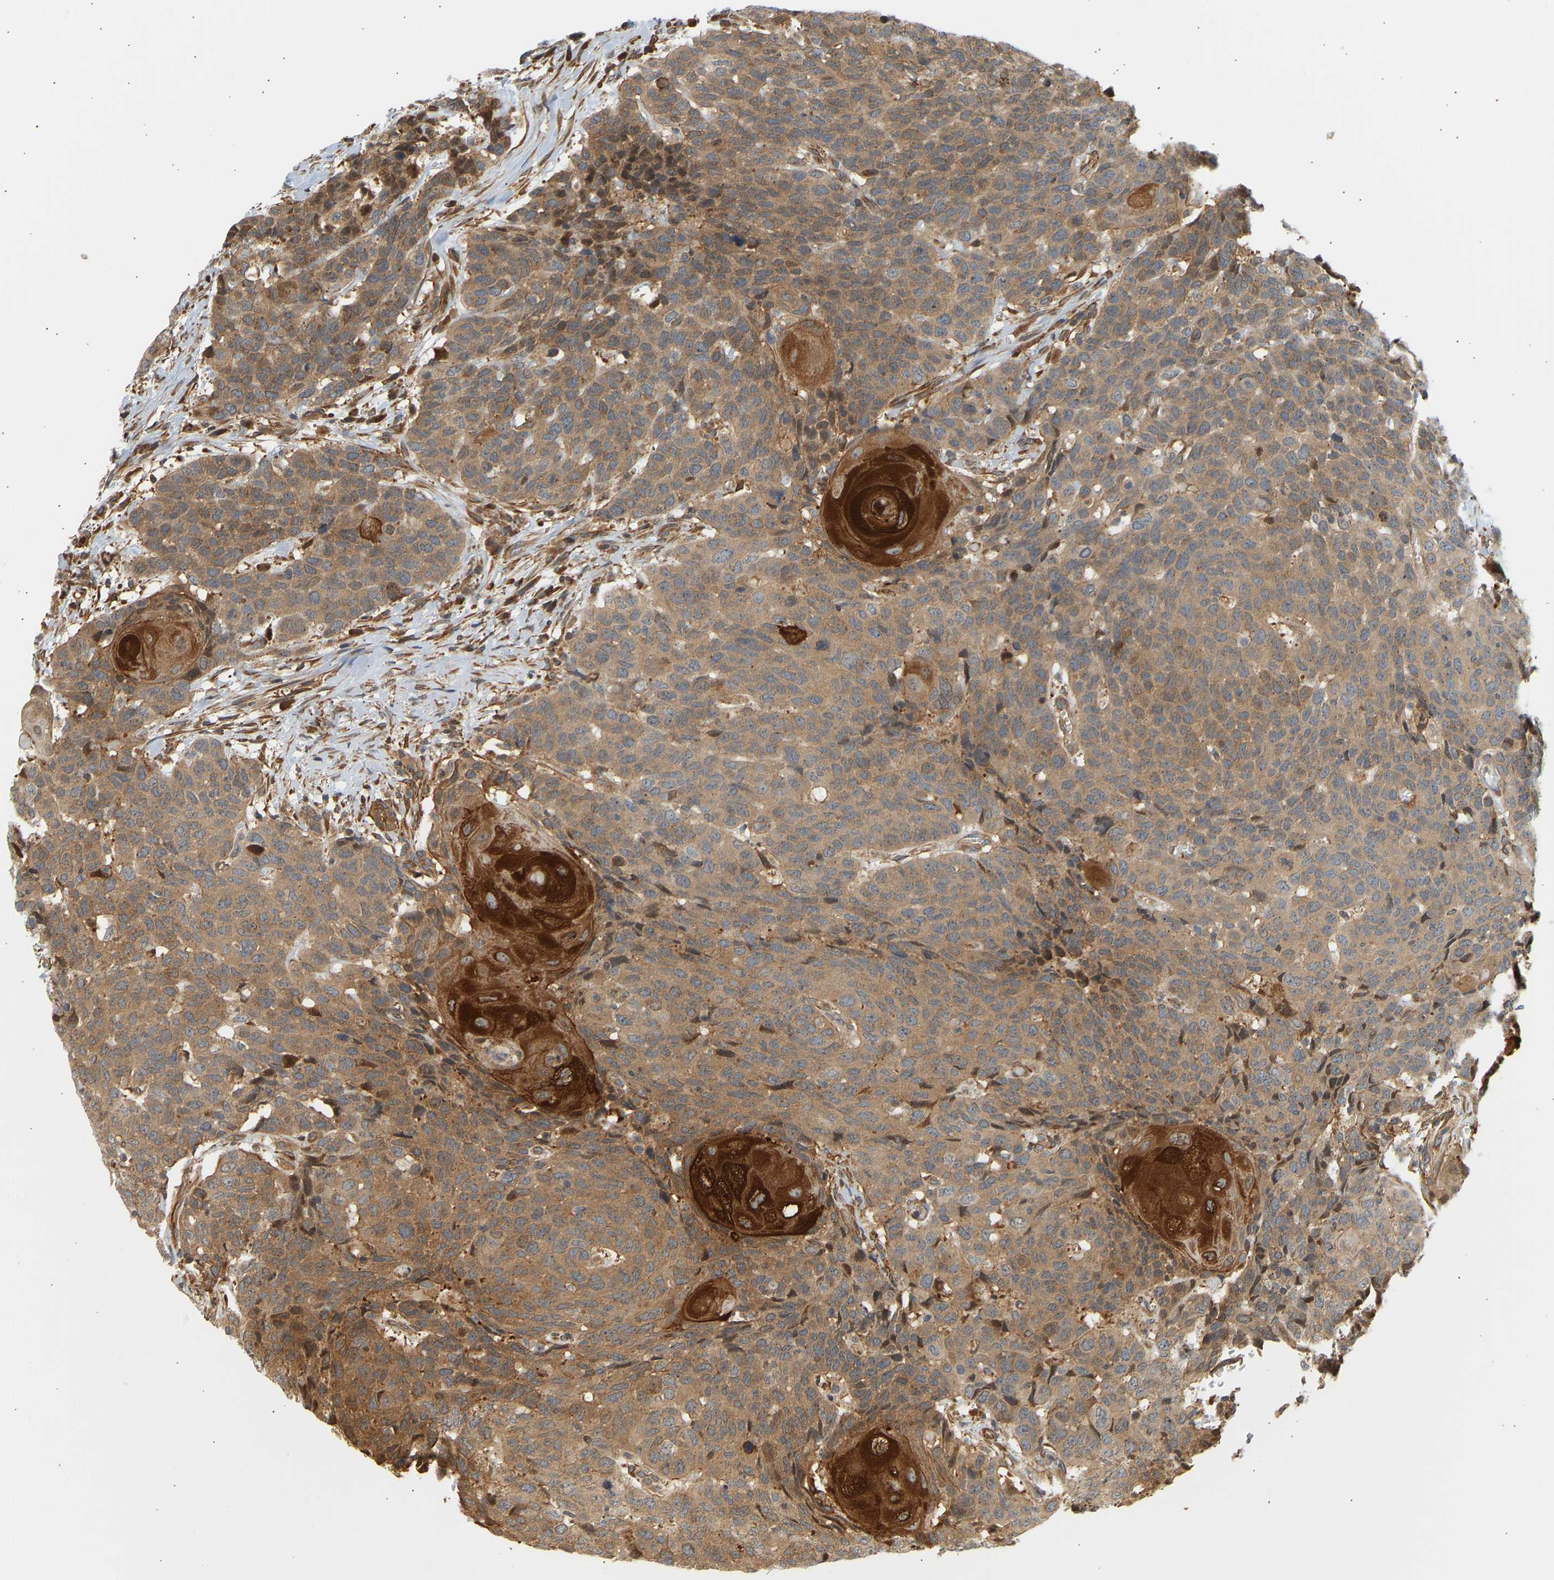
{"staining": {"intensity": "moderate", "quantity": ">75%", "location": "cytoplasmic/membranous"}, "tissue": "head and neck cancer", "cell_type": "Tumor cells", "image_type": "cancer", "snomed": [{"axis": "morphology", "description": "Squamous cell carcinoma, NOS"}, {"axis": "topography", "description": "Head-Neck"}], "caption": "A high-resolution histopathology image shows immunohistochemistry staining of head and neck squamous cell carcinoma, which shows moderate cytoplasmic/membranous staining in about >75% of tumor cells.", "gene": "CEP57", "patient": {"sex": "male", "age": 66}}